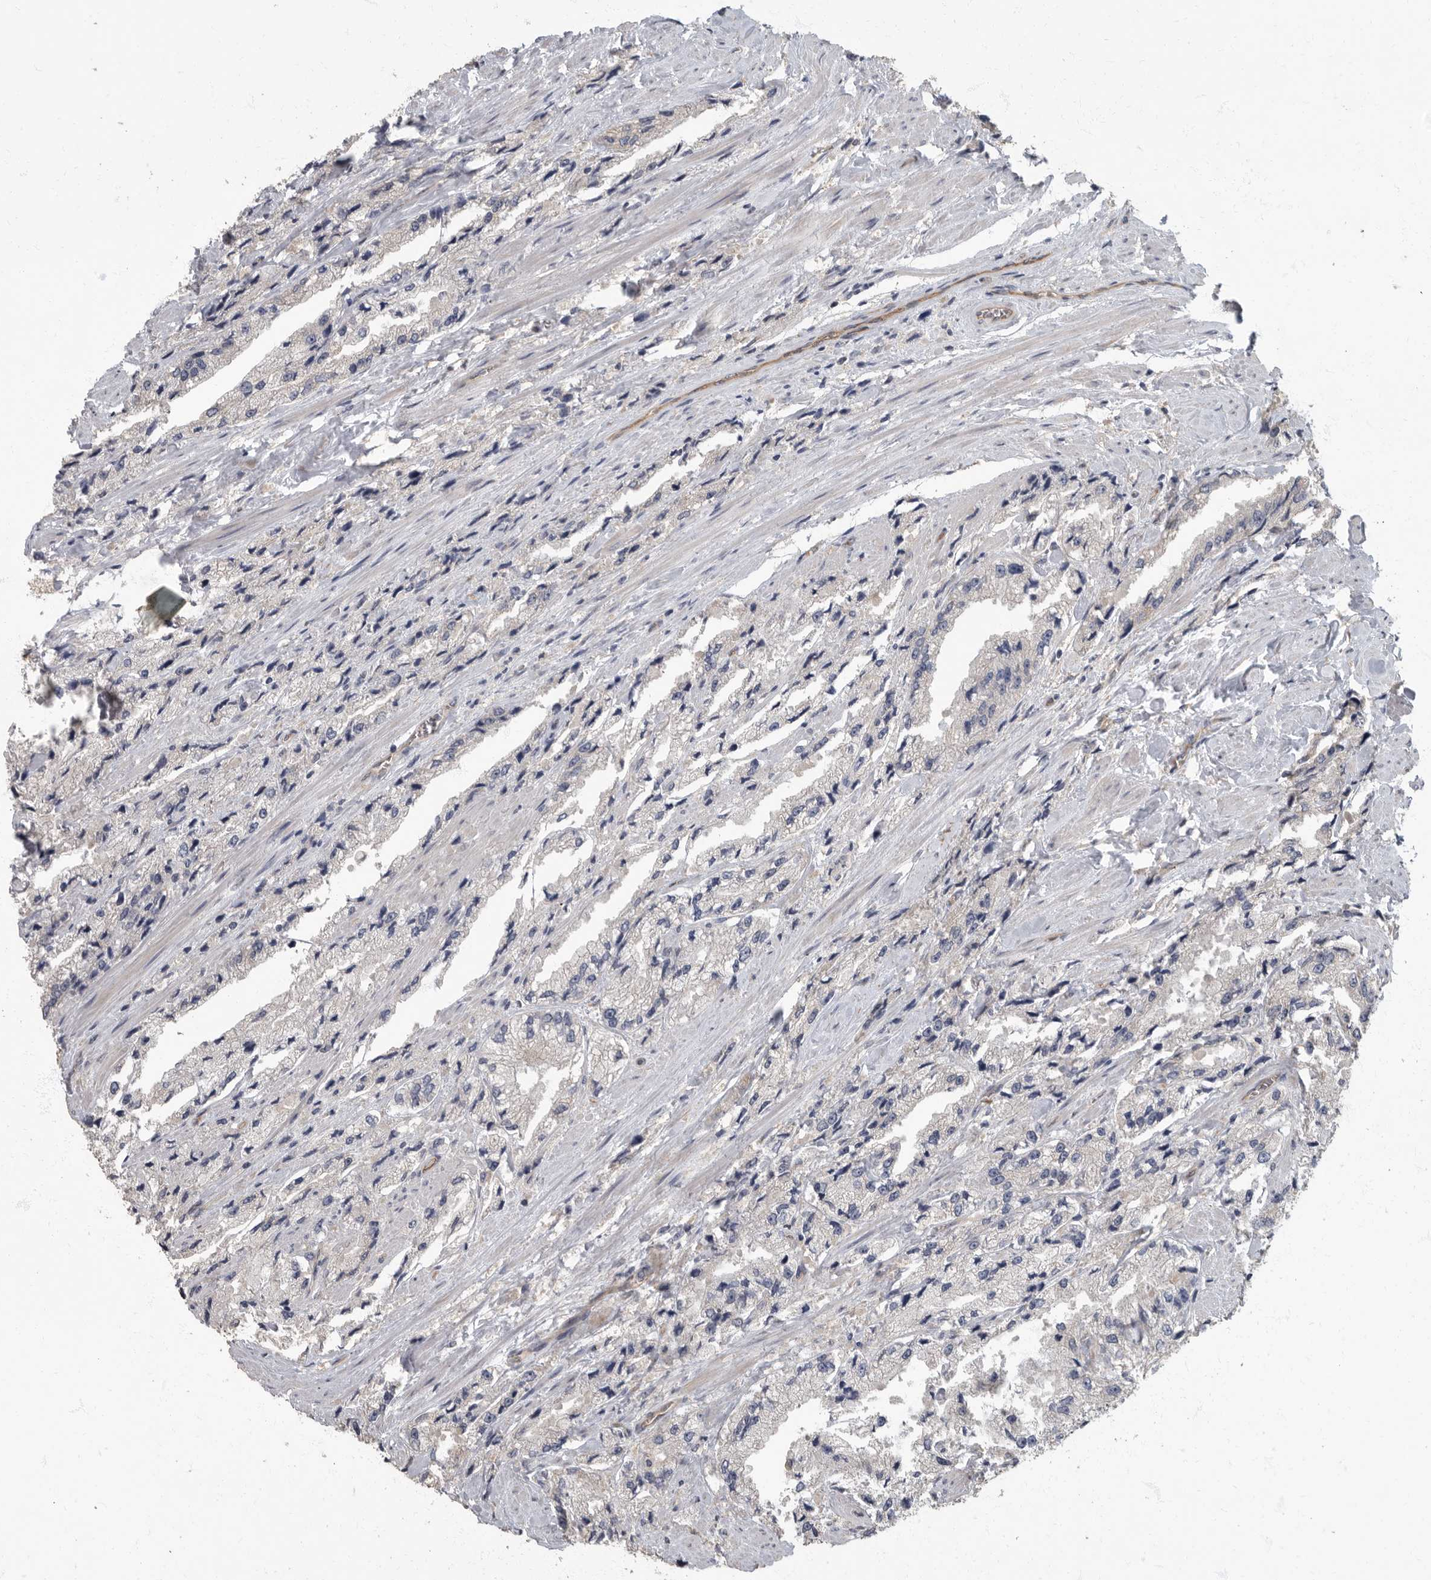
{"staining": {"intensity": "negative", "quantity": "none", "location": "none"}, "tissue": "prostate cancer", "cell_type": "Tumor cells", "image_type": "cancer", "snomed": [{"axis": "morphology", "description": "Adenocarcinoma, High grade"}, {"axis": "topography", "description": "Prostate"}], "caption": "Tumor cells are negative for protein expression in human prostate cancer. (DAB IHC, high magnification).", "gene": "PDK1", "patient": {"sex": "male", "age": 58}}